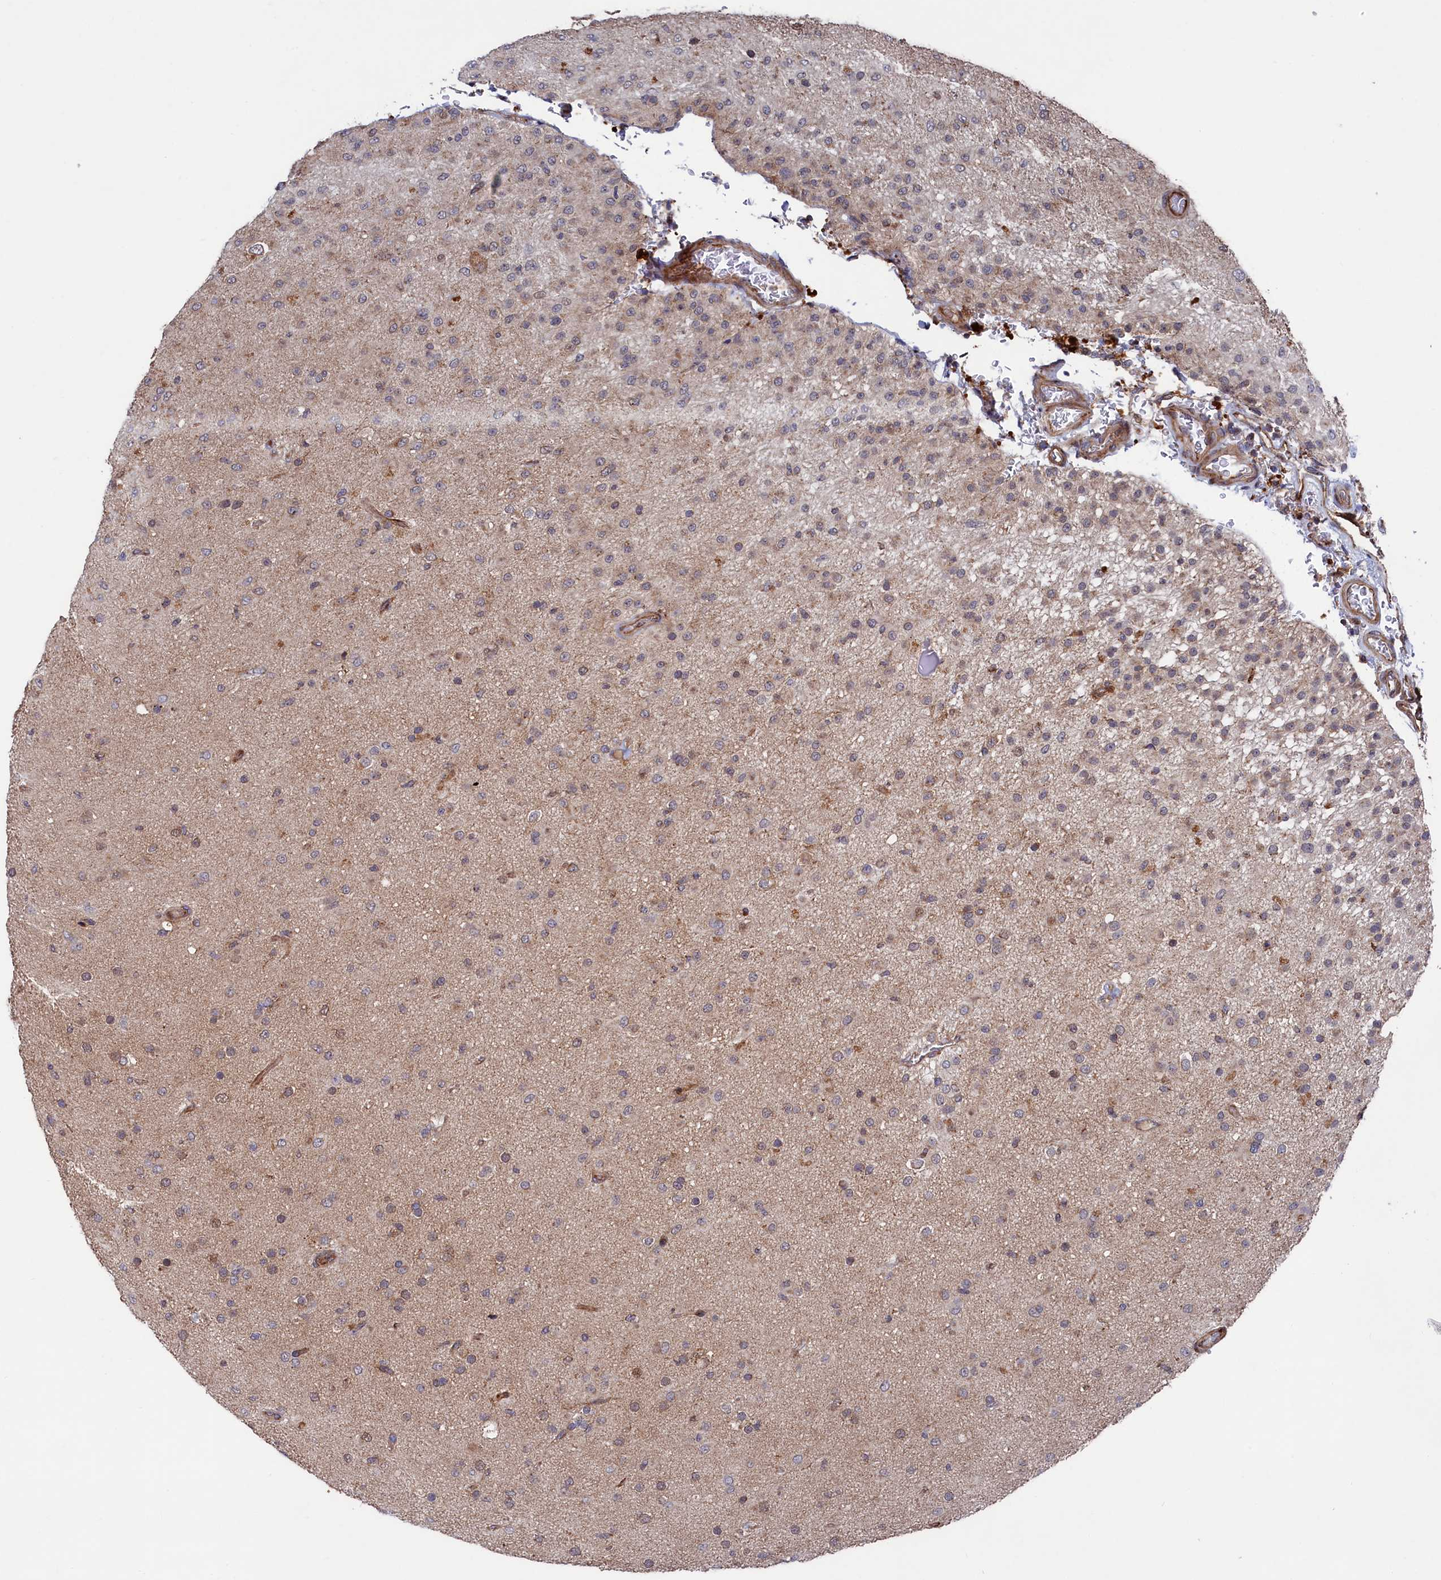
{"staining": {"intensity": "moderate", "quantity": "<25%", "location": "cytoplasmic/membranous"}, "tissue": "glioma", "cell_type": "Tumor cells", "image_type": "cancer", "snomed": [{"axis": "morphology", "description": "Glioma, malignant, Low grade"}, {"axis": "topography", "description": "Brain"}], "caption": "This is a photomicrograph of IHC staining of glioma, which shows moderate positivity in the cytoplasmic/membranous of tumor cells.", "gene": "SUPV3L1", "patient": {"sex": "male", "age": 65}}